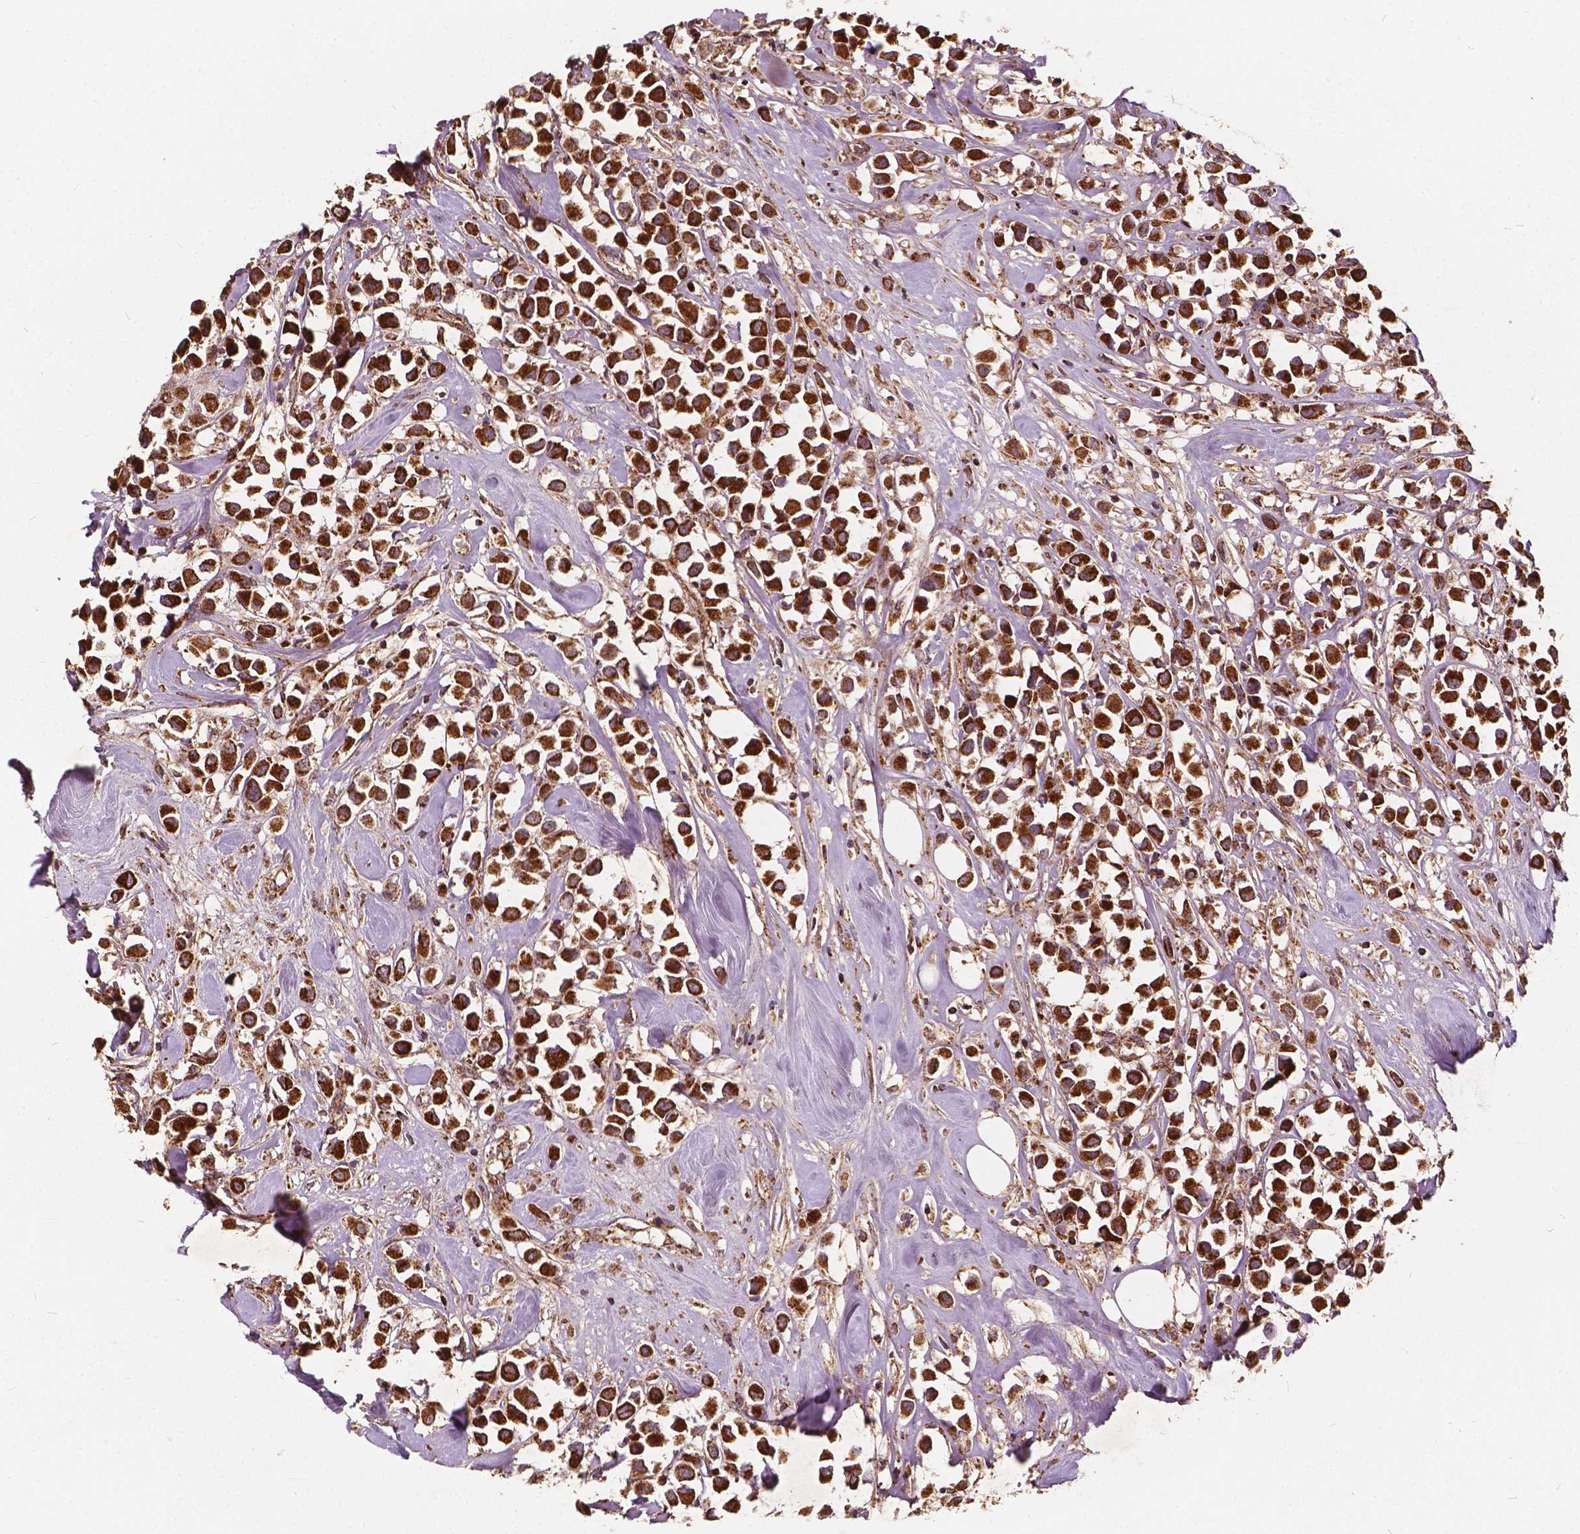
{"staining": {"intensity": "strong", "quantity": ">75%", "location": "cytoplasmic/membranous"}, "tissue": "breast cancer", "cell_type": "Tumor cells", "image_type": "cancer", "snomed": [{"axis": "morphology", "description": "Duct carcinoma"}, {"axis": "topography", "description": "Breast"}], "caption": "Breast invasive ductal carcinoma stained with a protein marker exhibits strong staining in tumor cells.", "gene": "UBXN2A", "patient": {"sex": "female", "age": 61}}